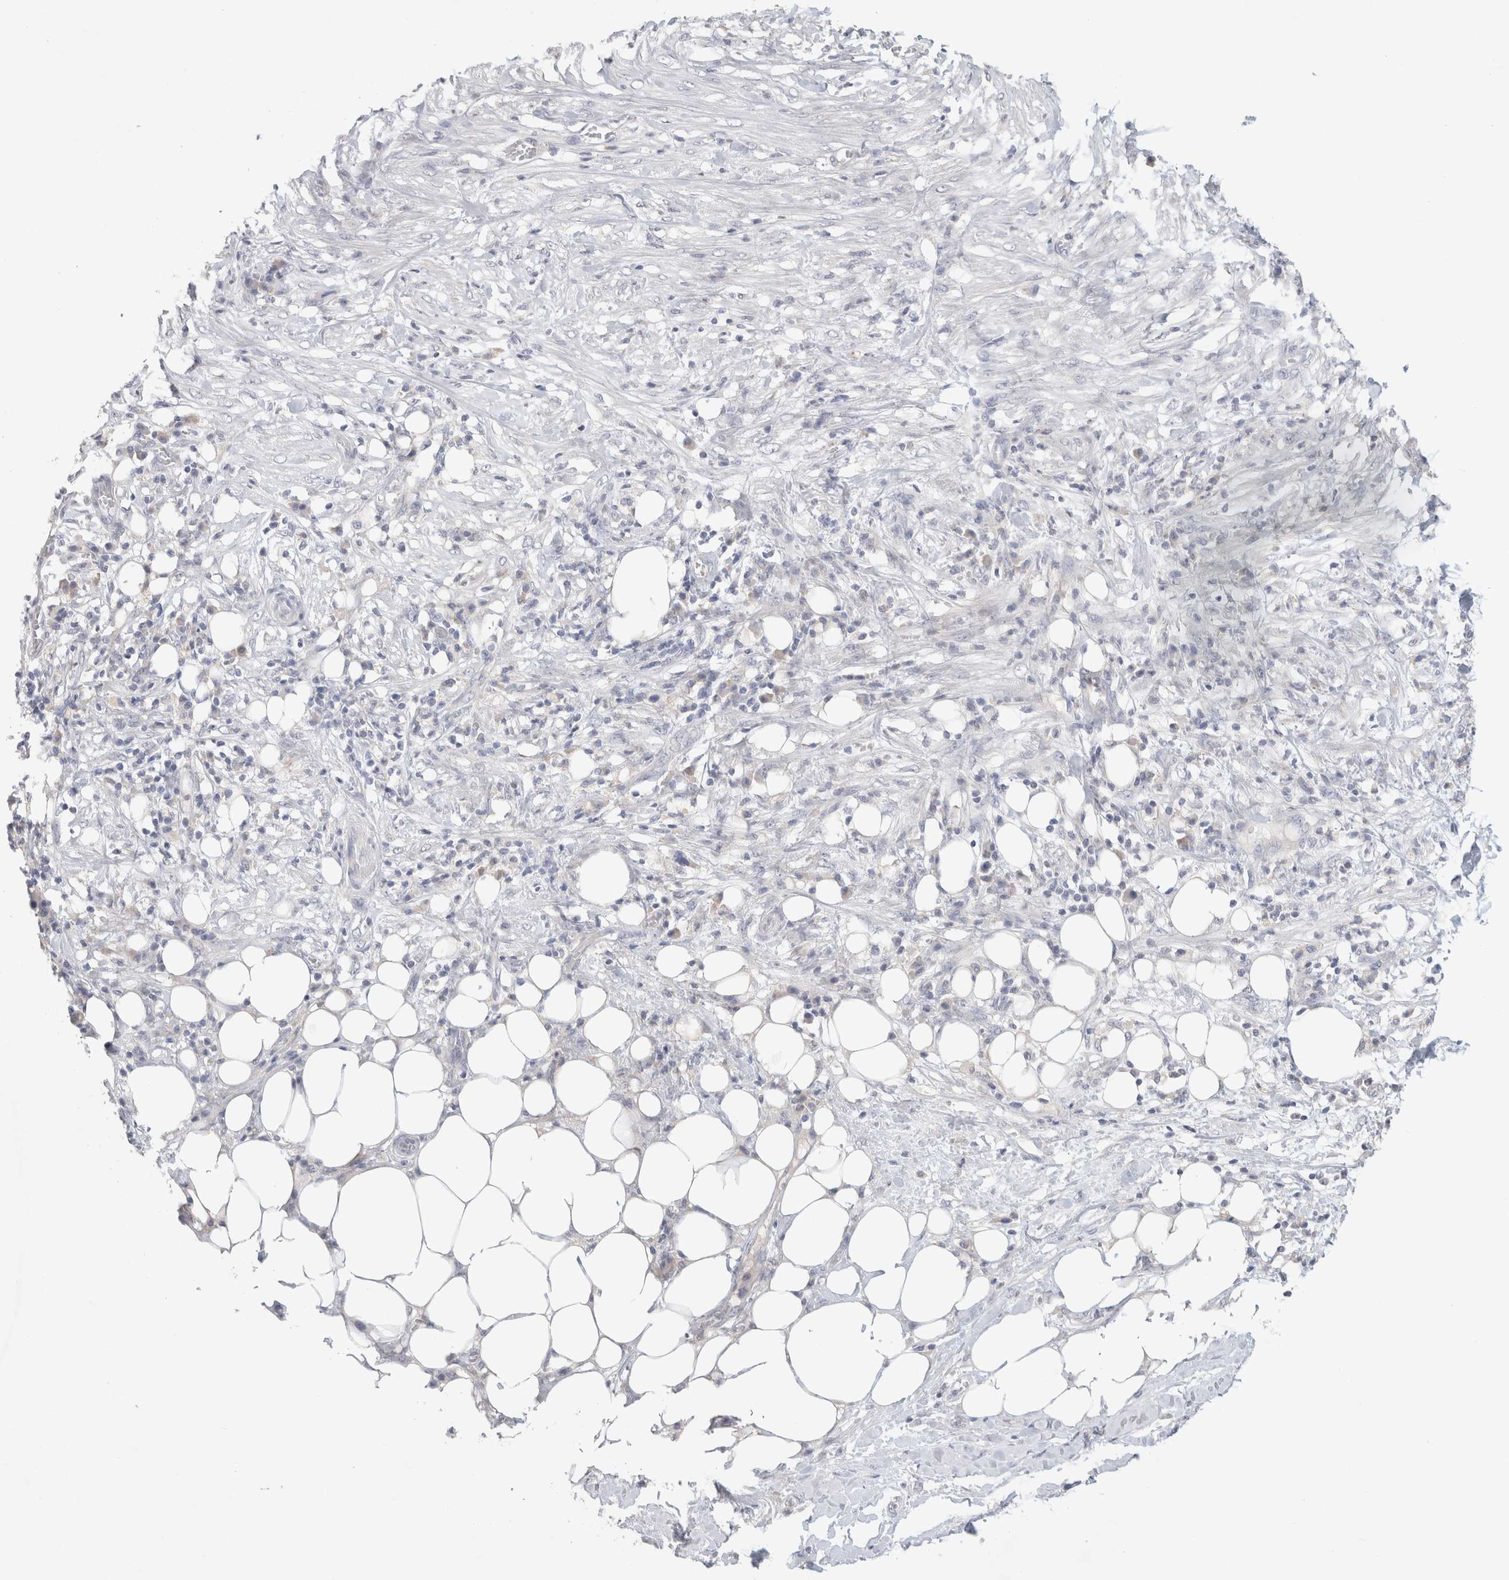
{"staining": {"intensity": "negative", "quantity": "none", "location": "none"}, "tissue": "pancreatic cancer", "cell_type": "Tumor cells", "image_type": "cancer", "snomed": [{"axis": "morphology", "description": "Adenocarcinoma, NOS"}, {"axis": "topography", "description": "Pancreas"}], "caption": "DAB (3,3'-diaminobenzidine) immunohistochemical staining of pancreatic adenocarcinoma reveals no significant staining in tumor cells. (DAB immunohistochemistry with hematoxylin counter stain).", "gene": "MPP2", "patient": {"sex": "female", "age": 78}}